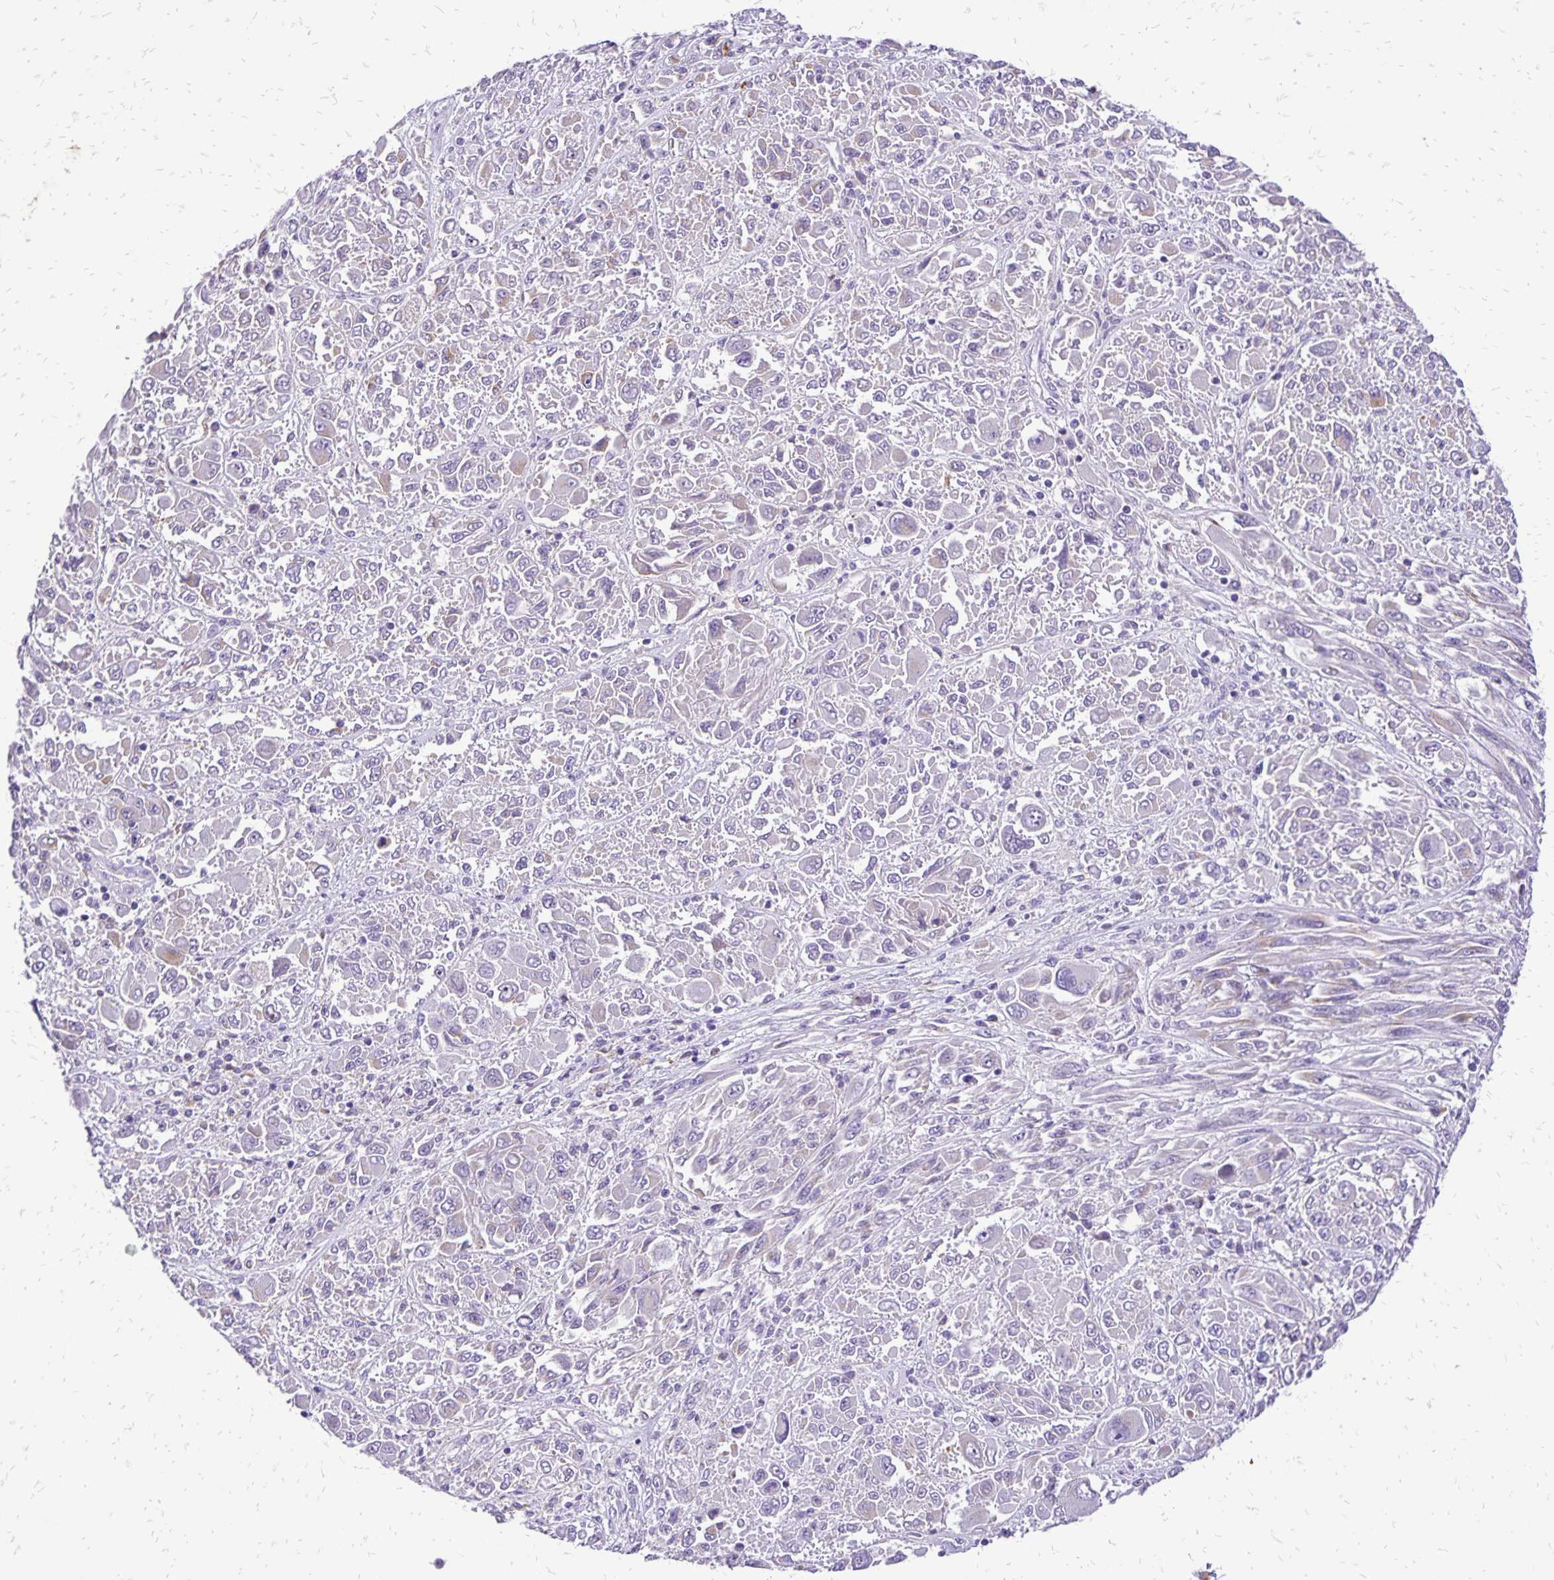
{"staining": {"intensity": "negative", "quantity": "none", "location": "none"}, "tissue": "melanoma", "cell_type": "Tumor cells", "image_type": "cancer", "snomed": [{"axis": "morphology", "description": "Malignant melanoma, NOS"}, {"axis": "topography", "description": "Skin"}], "caption": "This is an immunohistochemistry (IHC) photomicrograph of human melanoma. There is no positivity in tumor cells.", "gene": "EIF5A", "patient": {"sex": "female", "age": 91}}